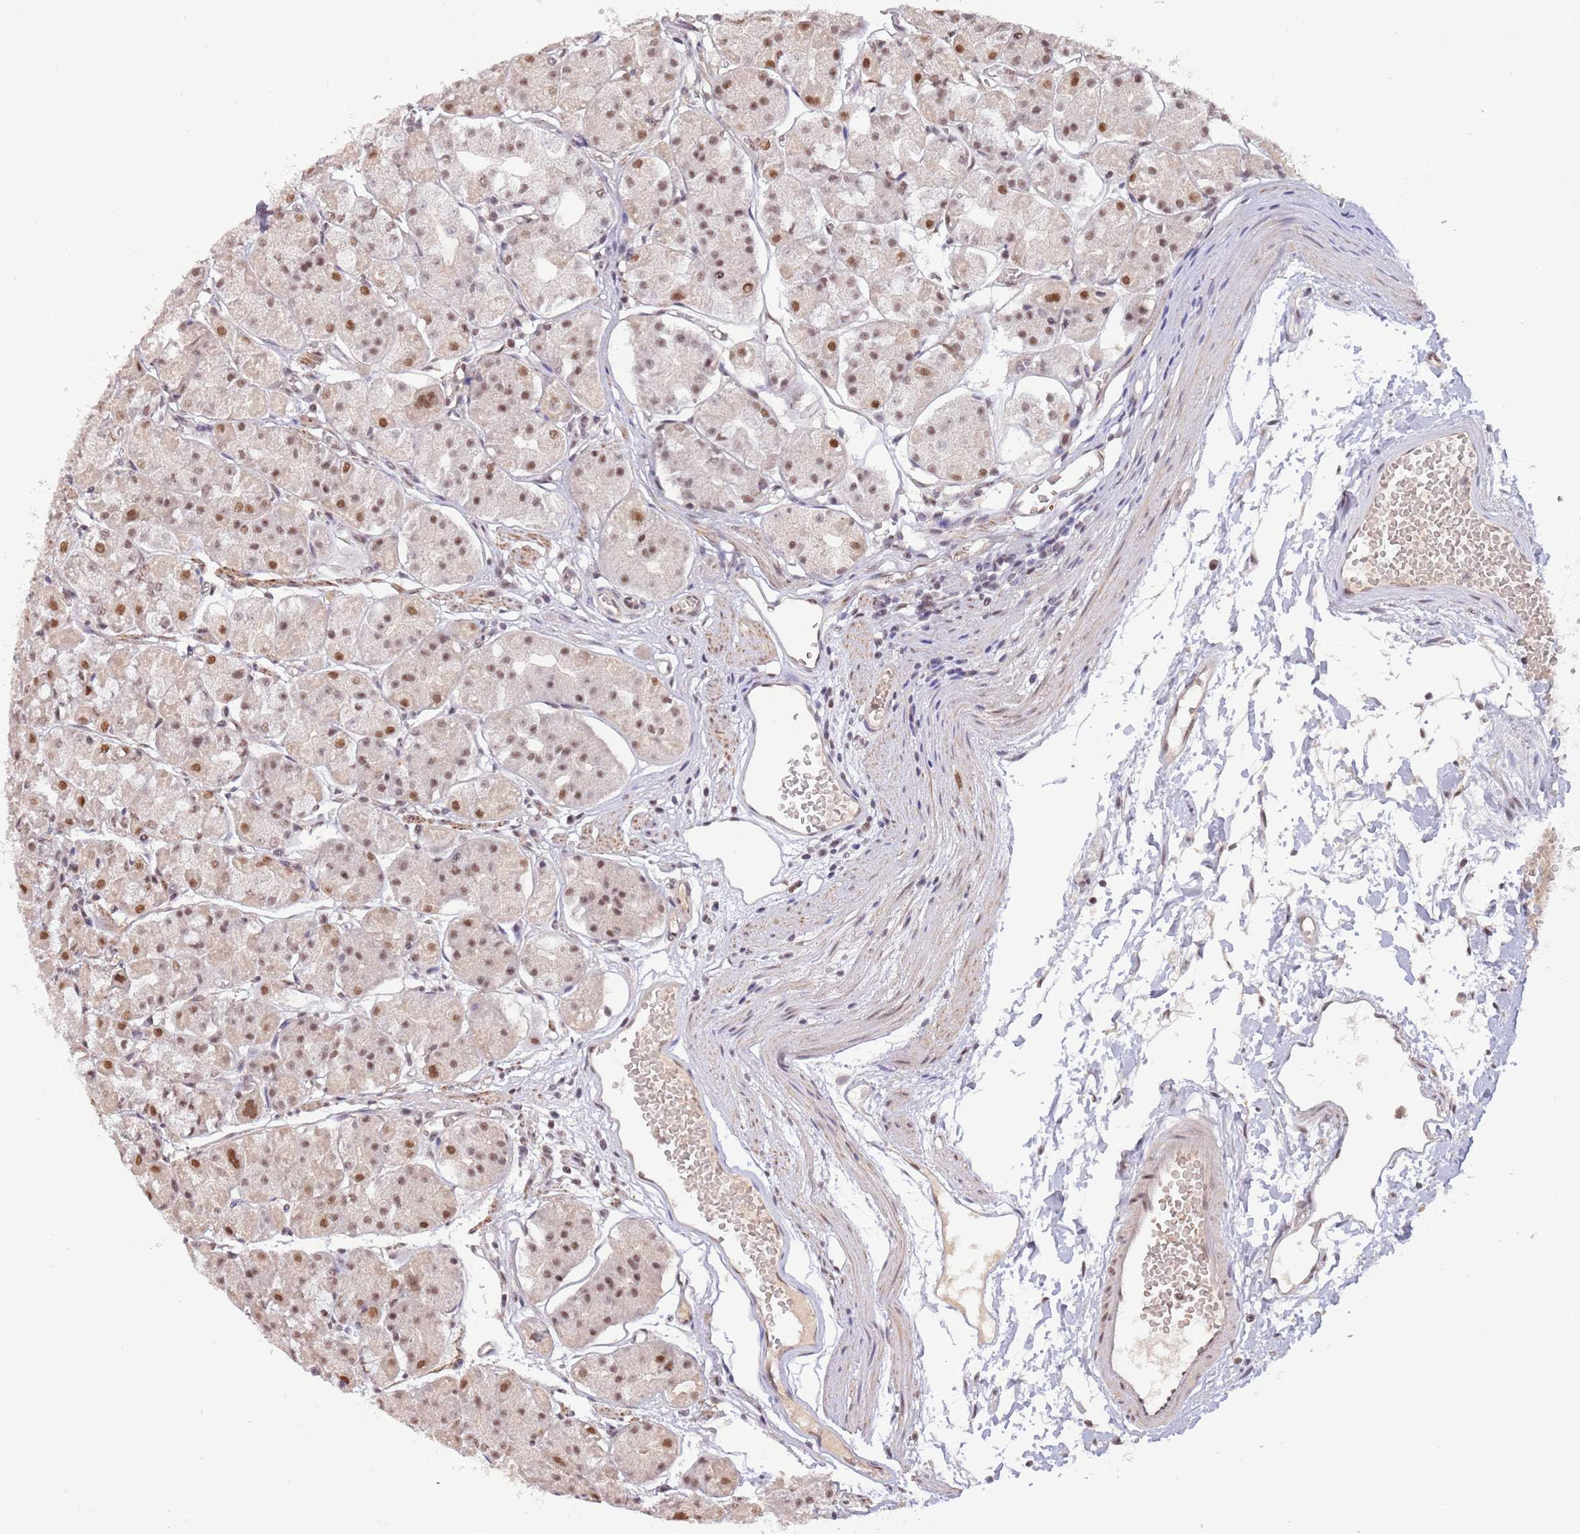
{"staining": {"intensity": "strong", "quantity": "25%-75%", "location": "nuclear"}, "tissue": "stomach", "cell_type": "Glandular cells", "image_type": "normal", "snomed": [{"axis": "morphology", "description": "Normal tissue, NOS"}, {"axis": "topography", "description": "Stomach"}], "caption": "High-magnification brightfield microscopy of benign stomach stained with DAB (brown) and counterstained with hematoxylin (blue). glandular cells exhibit strong nuclear positivity is appreciated in about25%-75% of cells.", "gene": "ZBTB7A", "patient": {"sex": "male", "age": 55}}